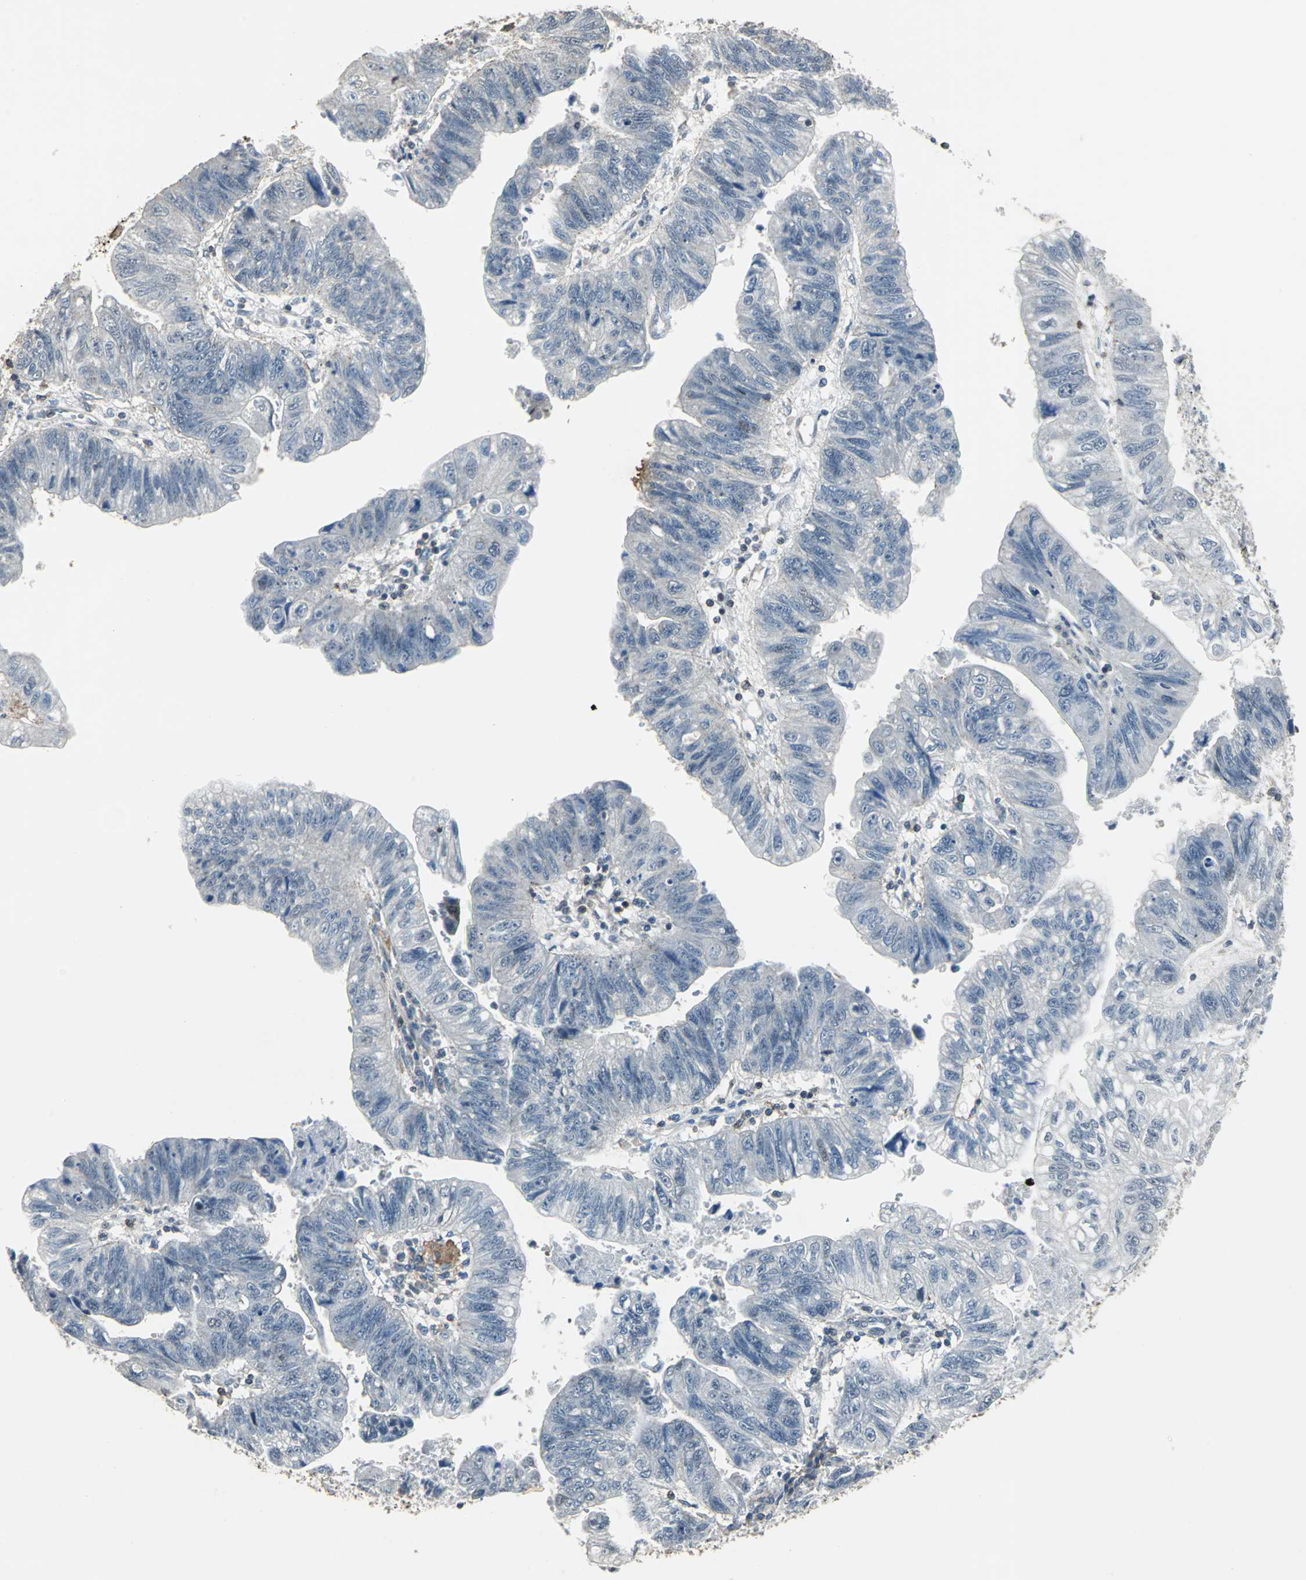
{"staining": {"intensity": "negative", "quantity": "none", "location": "none"}, "tissue": "stomach cancer", "cell_type": "Tumor cells", "image_type": "cancer", "snomed": [{"axis": "morphology", "description": "Adenocarcinoma, NOS"}, {"axis": "topography", "description": "Stomach"}], "caption": "This histopathology image is of stomach cancer (adenocarcinoma) stained with immunohistochemistry to label a protein in brown with the nuclei are counter-stained blue. There is no staining in tumor cells.", "gene": "DNAJB4", "patient": {"sex": "male", "age": 59}}